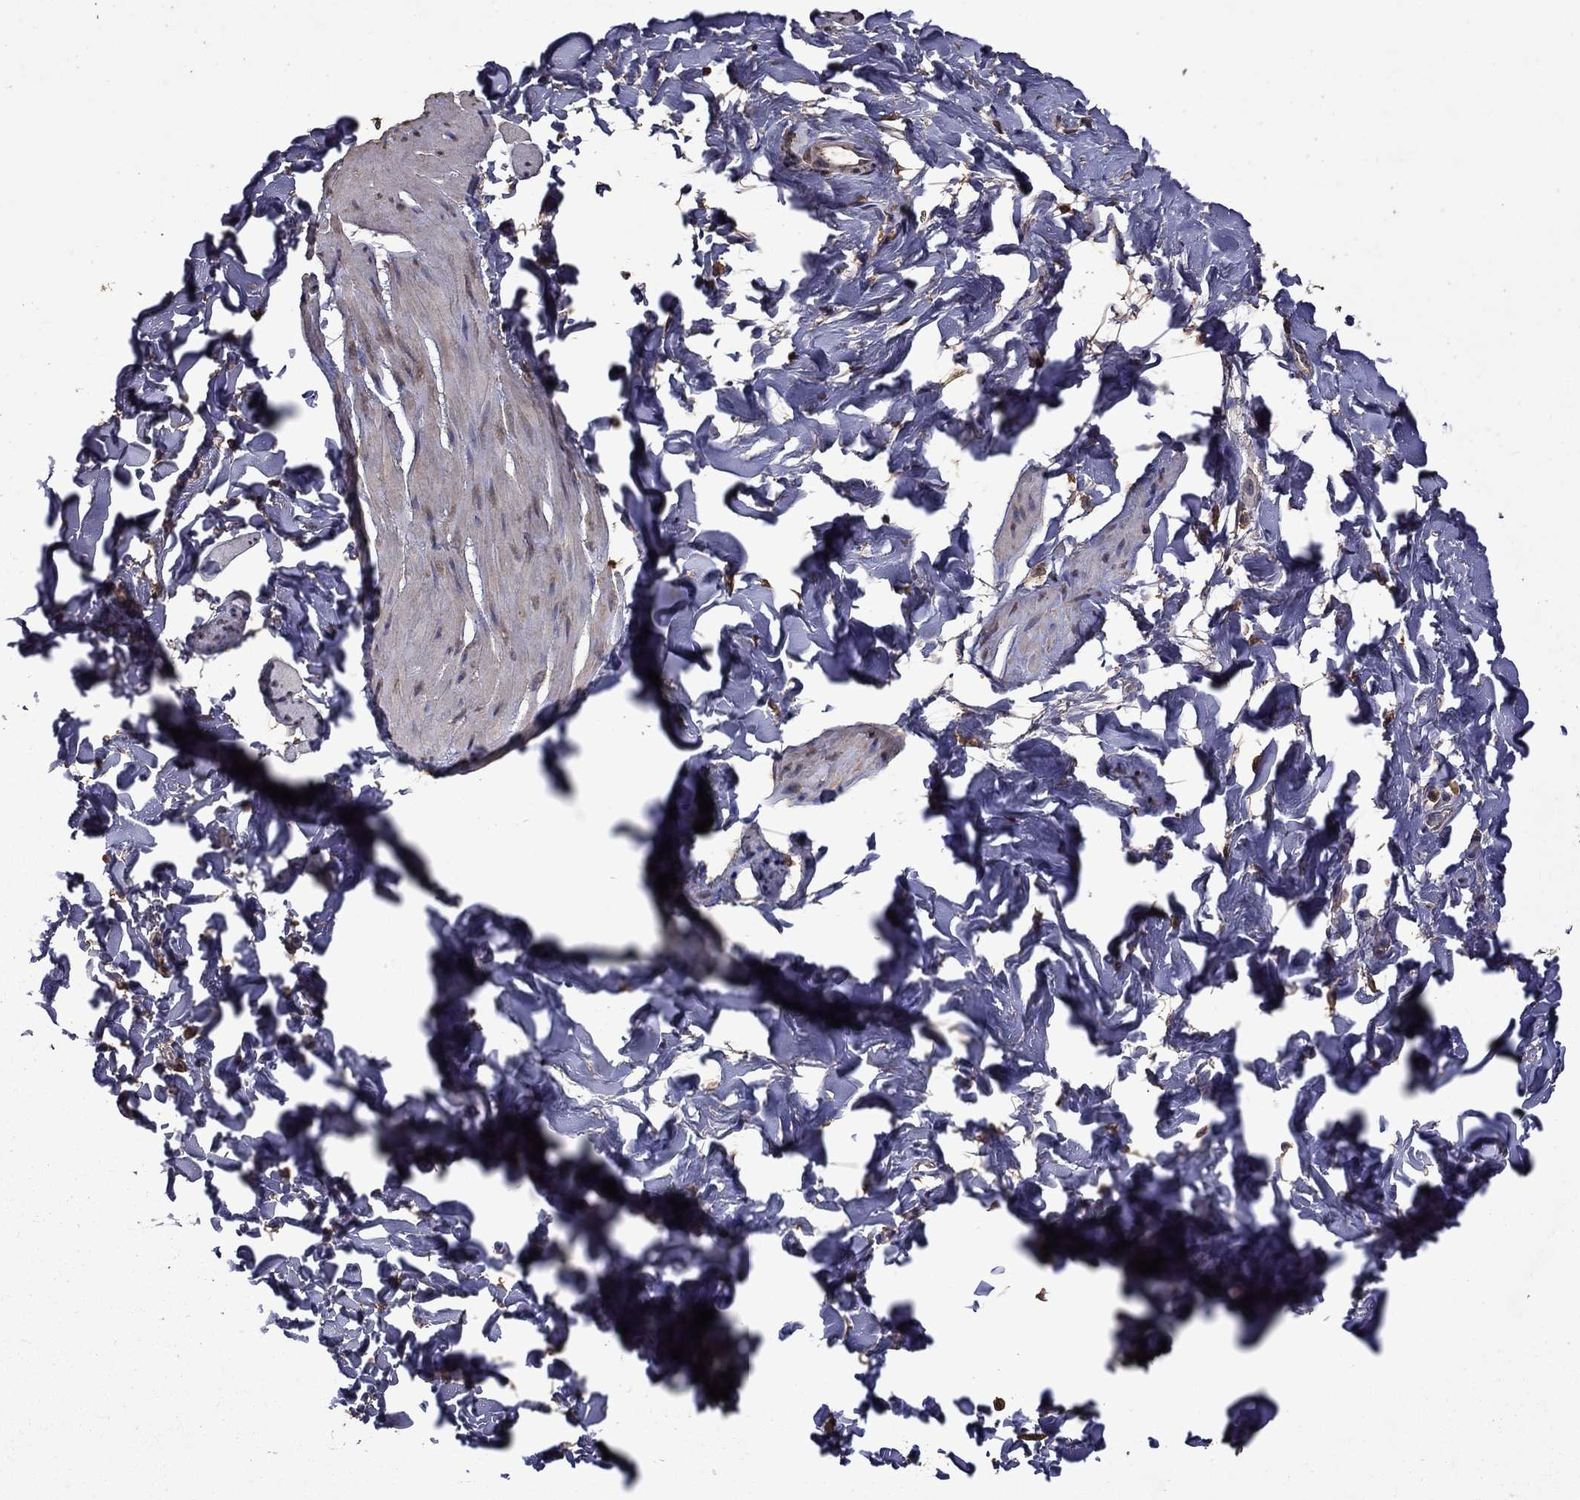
{"staining": {"intensity": "negative", "quantity": "none", "location": "none"}, "tissue": "smooth muscle", "cell_type": "Smooth muscle cells", "image_type": "normal", "snomed": [{"axis": "morphology", "description": "Normal tissue, NOS"}, {"axis": "topography", "description": "Adipose tissue"}, {"axis": "topography", "description": "Smooth muscle"}, {"axis": "topography", "description": "Peripheral nerve tissue"}], "caption": "The image exhibits no significant positivity in smooth muscle cells of smooth muscle. (IHC, brightfield microscopy, high magnification).", "gene": "SERPINA5", "patient": {"sex": "male", "age": 83}}